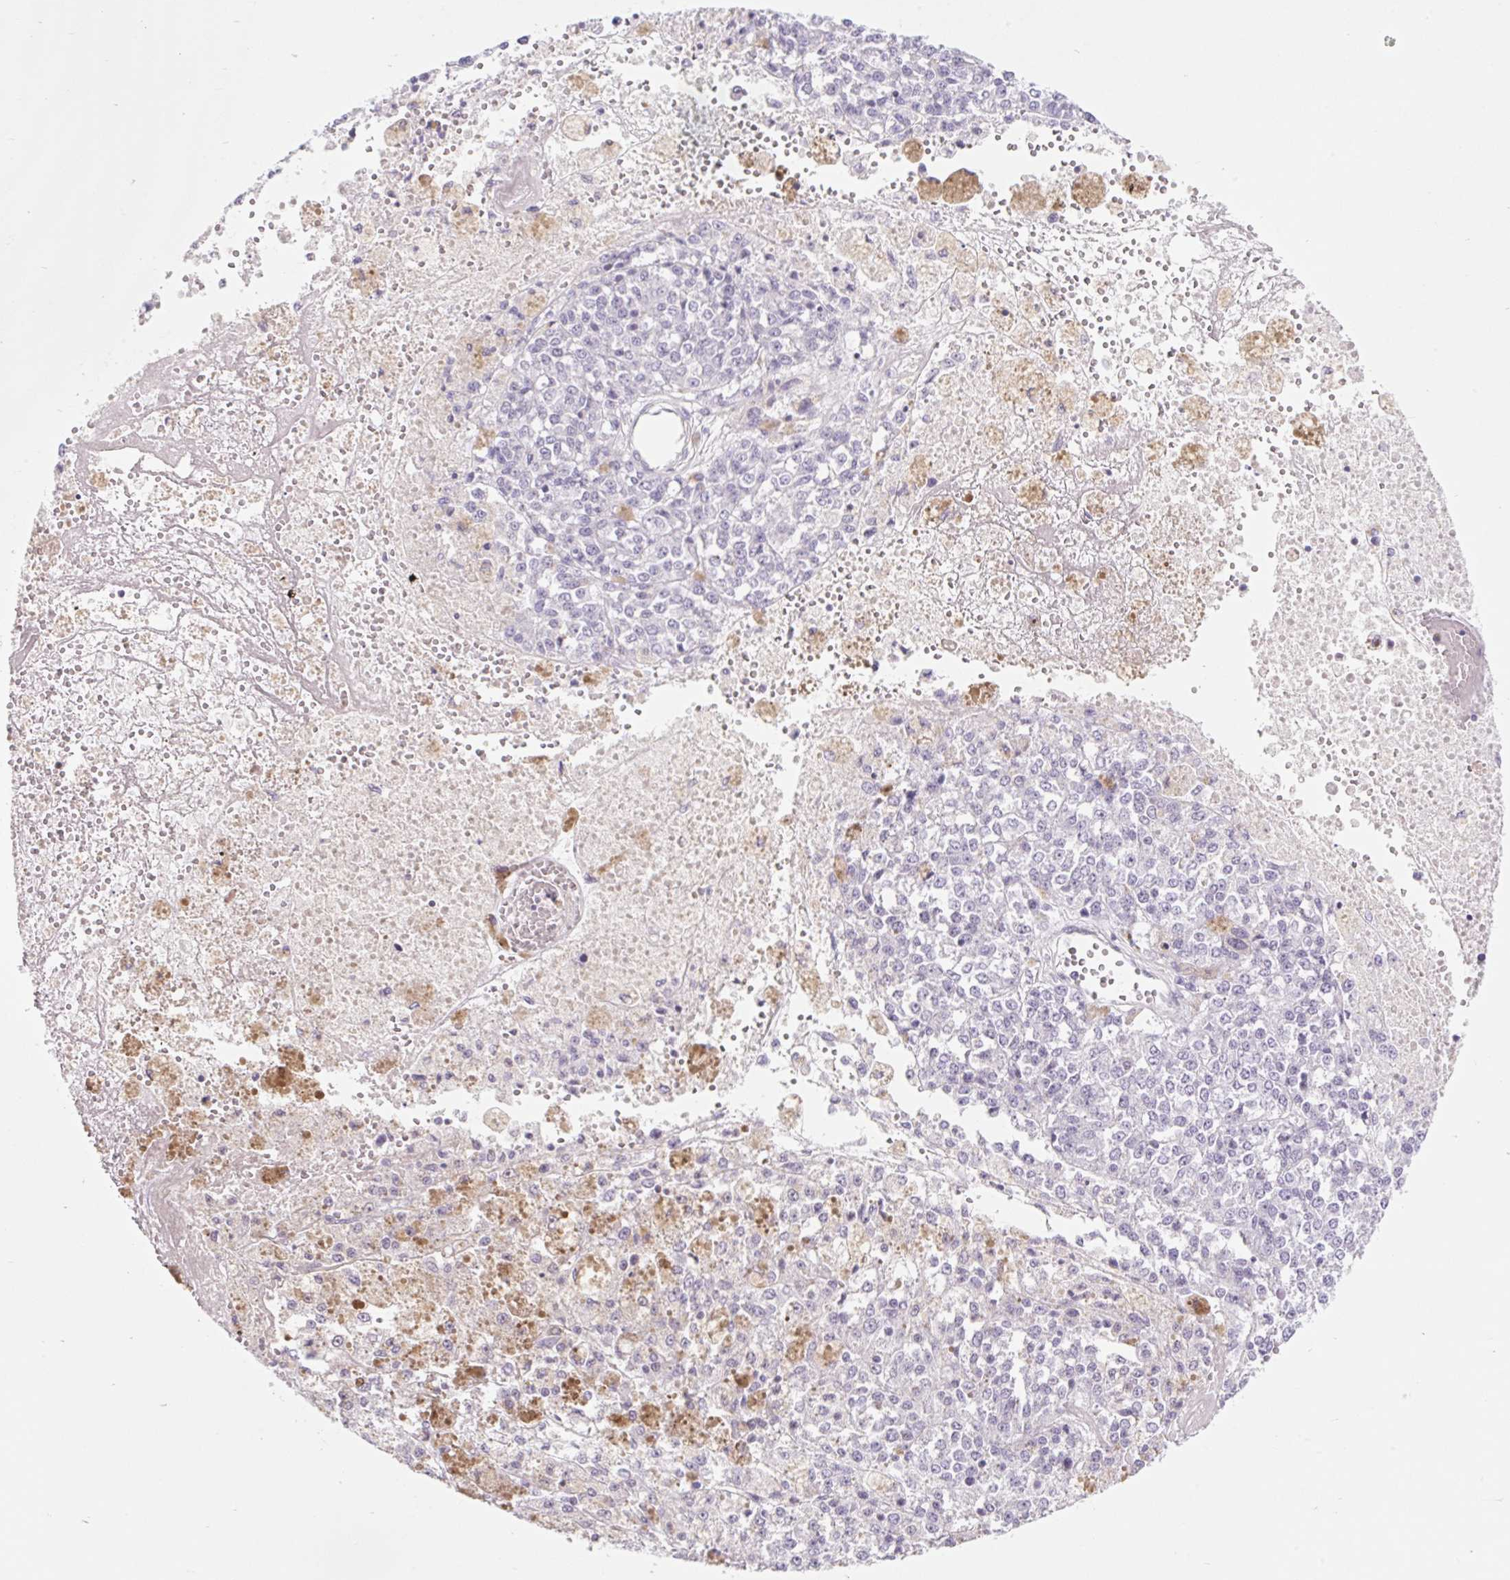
{"staining": {"intensity": "negative", "quantity": "none", "location": "none"}, "tissue": "melanoma", "cell_type": "Tumor cells", "image_type": "cancer", "snomed": [{"axis": "morphology", "description": "Malignant melanoma, Metastatic site"}, {"axis": "topography", "description": "Lymph node"}], "caption": "This is an immunohistochemistry (IHC) histopathology image of human malignant melanoma (metastatic site). There is no staining in tumor cells.", "gene": "BCAS1", "patient": {"sex": "female", "age": 64}}